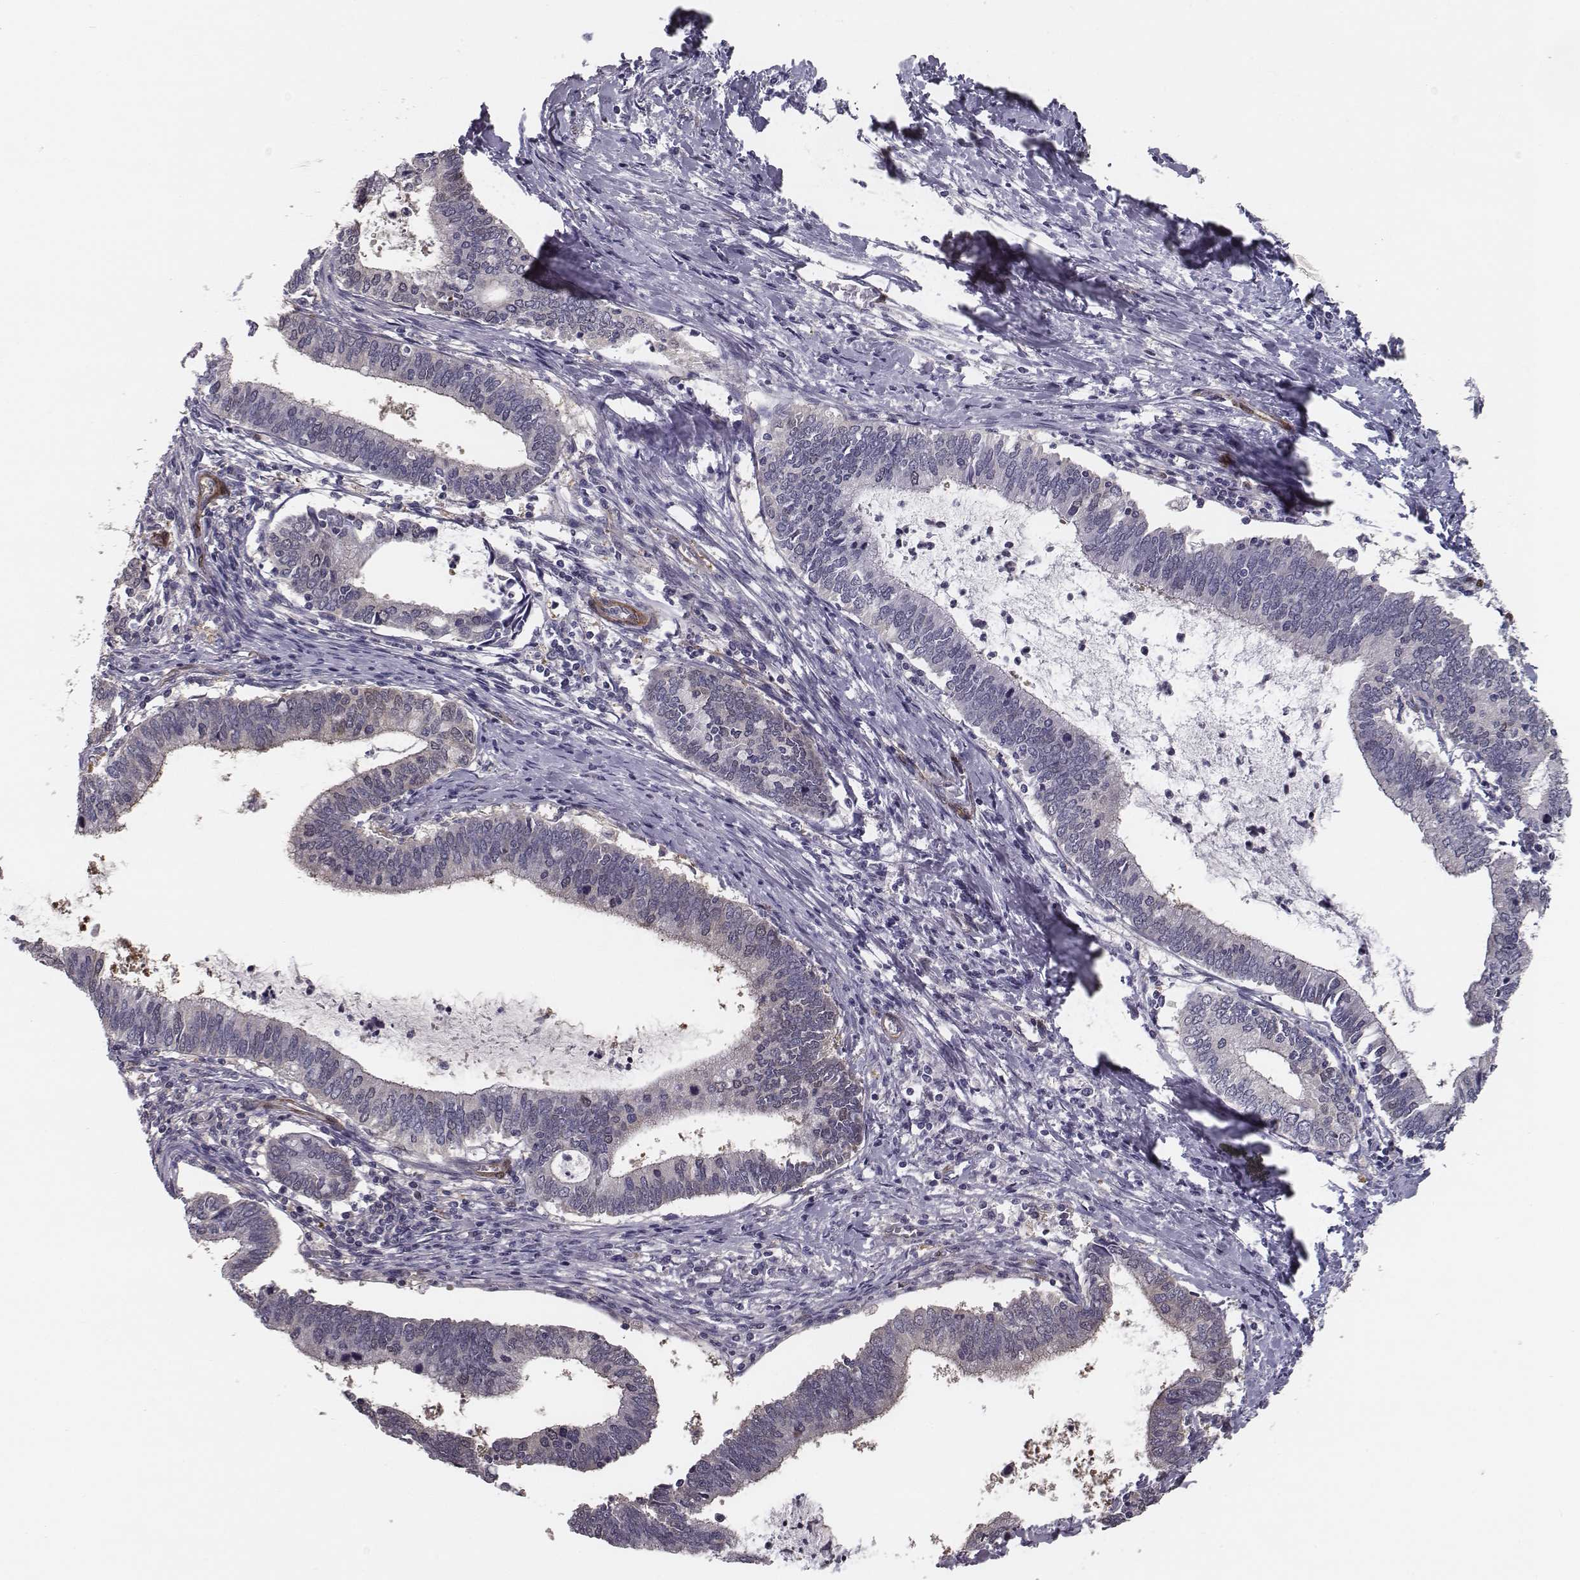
{"staining": {"intensity": "moderate", "quantity": "<25%", "location": "cytoplasmic/membranous"}, "tissue": "cervical cancer", "cell_type": "Tumor cells", "image_type": "cancer", "snomed": [{"axis": "morphology", "description": "Adenocarcinoma, NOS"}, {"axis": "topography", "description": "Cervix"}], "caption": "Moderate cytoplasmic/membranous expression is identified in about <25% of tumor cells in cervical adenocarcinoma.", "gene": "ISYNA1", "patient": {"sex": "female", "age": 42}}